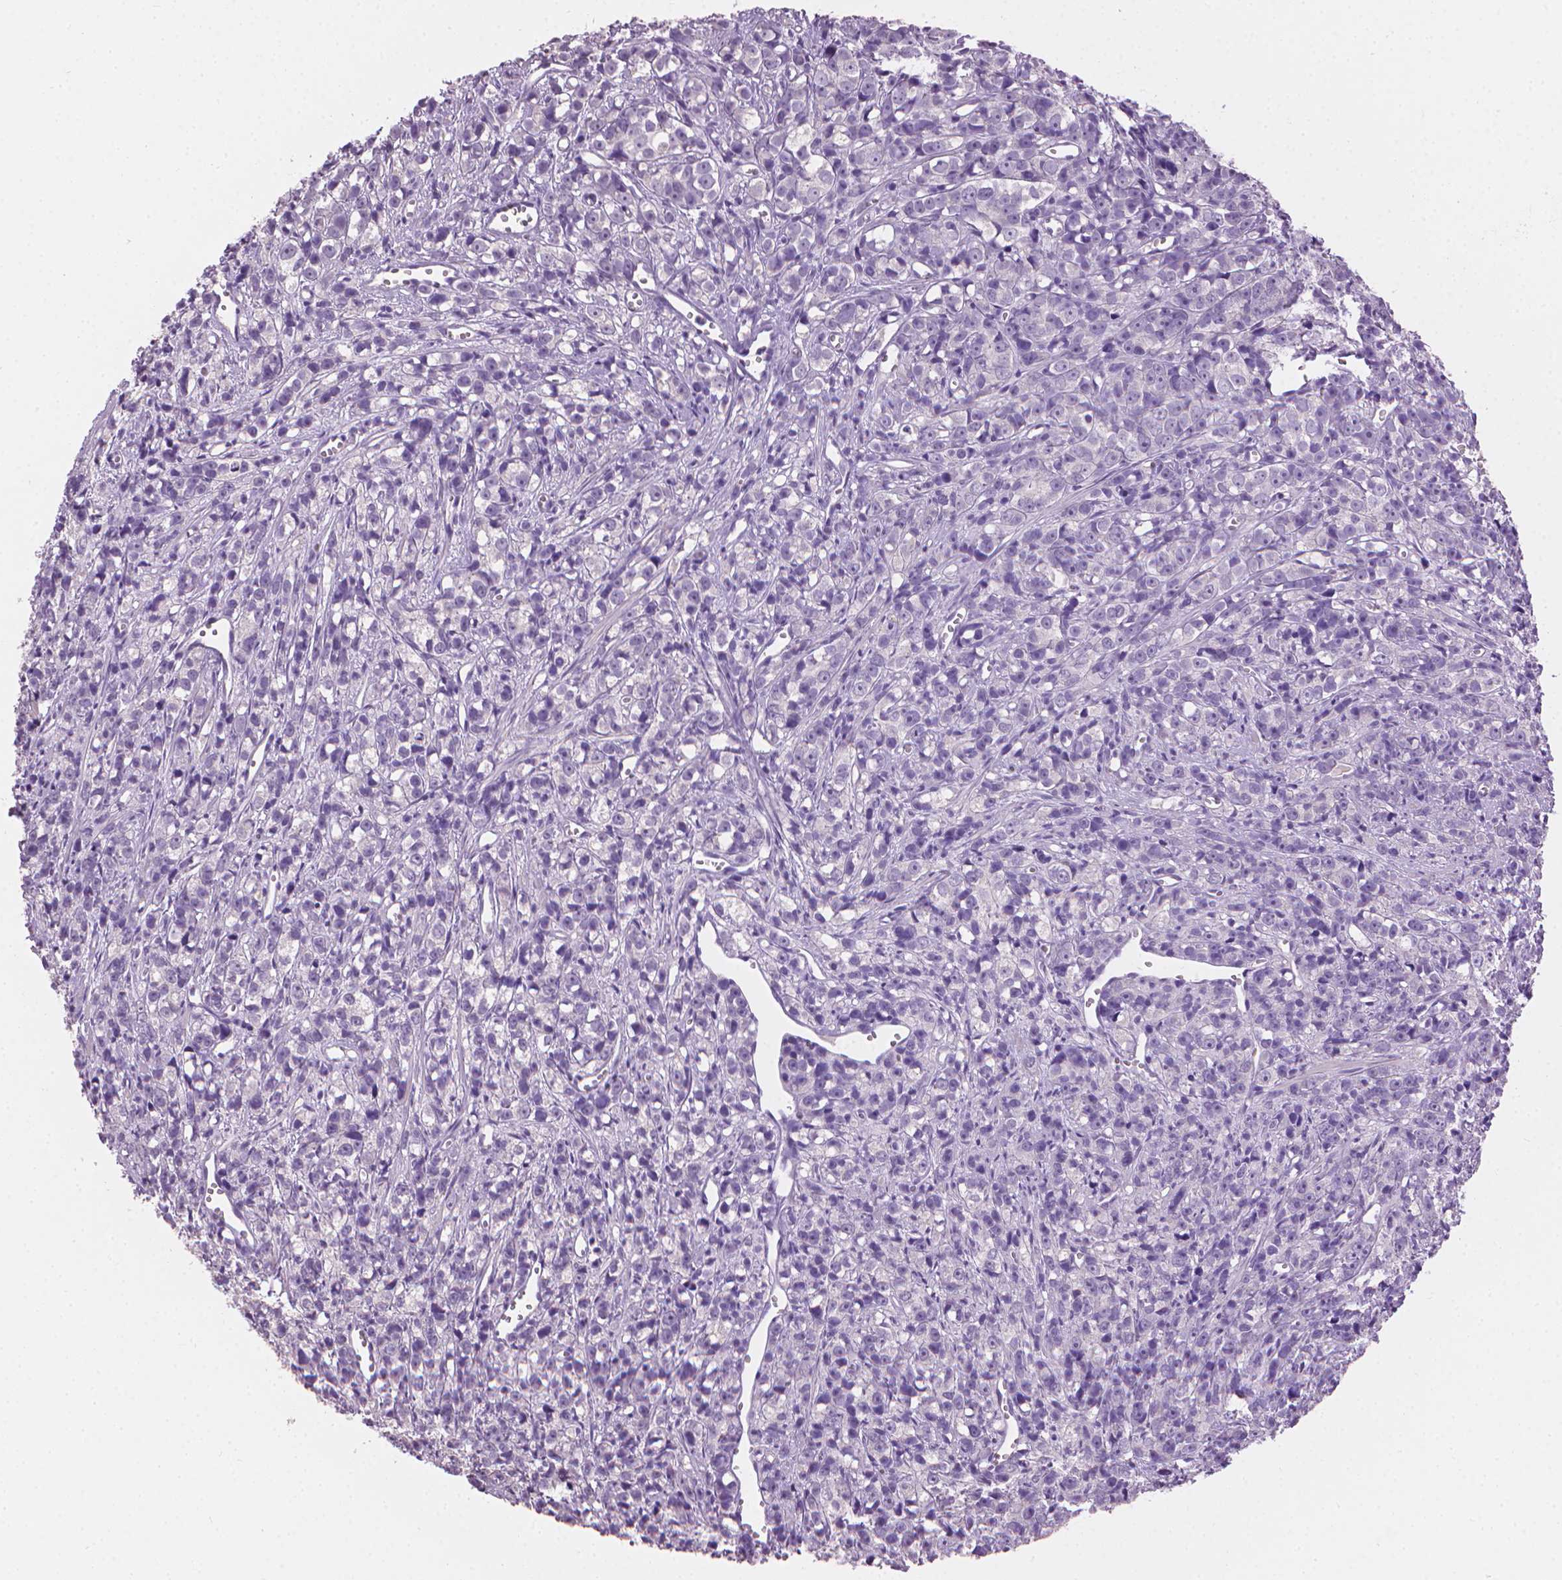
{"staining": {"intensity": "negative", "quantity": "none", "location": "none"}, "tissue": "prostate cancer", "cell_type": "Tumor cells", "image_type": "cancer", "snomed": [{"axis": "morphology", "description": "Adenocarcinoma, High grade"}, {"axis": "topography", "description": "Prostate"}], "caption": "Immunohistochemistry histopathology image of human prostate cancer (high-grade adenocarcinoma) stained for a protein (brown), which displays no expression in tumor cells.", "gene": "MLANA", "patient": {"sex": "male", "age": 77}}